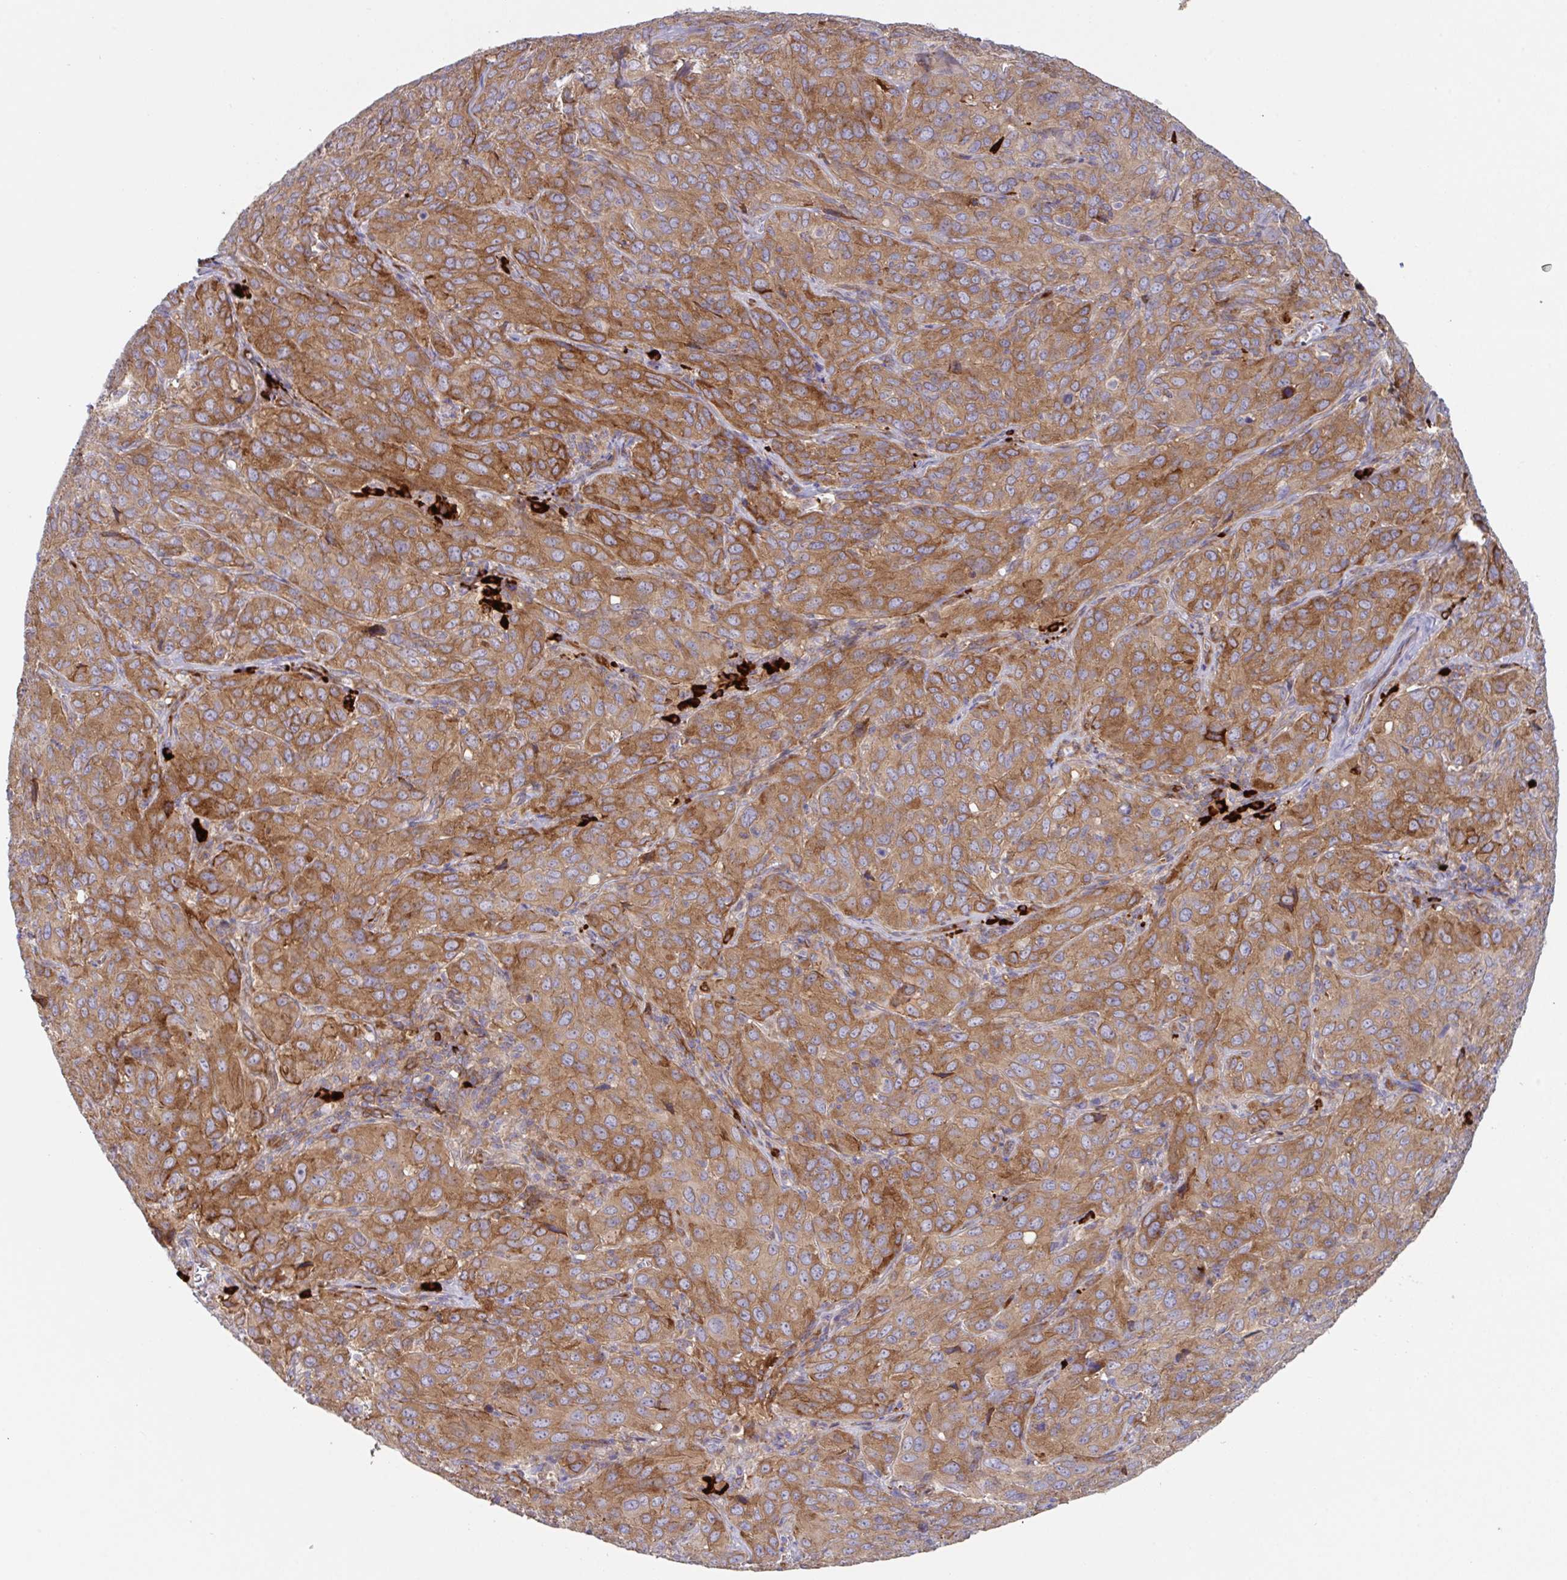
{"staining": {"intensity": "moderate", "quantity": ">75%", "location": "cytoplasmic/membranous"}, "tissue": "cervical cancer", "cell_type": "Tumor cells", "image_type": "cancer", "snomed": [{"axis": "morphology", "description": "Normal tissue, NOS"}, {"axis": "morphology", "description": "Squamous cell carcinoma, NOS"}, {"axis": "topography", "description": "Cervix"}], "caption": "Immunohistochemical staining of human cervical cancer (squamous cell carcinoma) reveals medium levels of moderate cytoplasmic/membranous expression in approximately >75% of tumor cells.", "gene": "YARS2", "patient": {"sex": "female", "age": 51}}